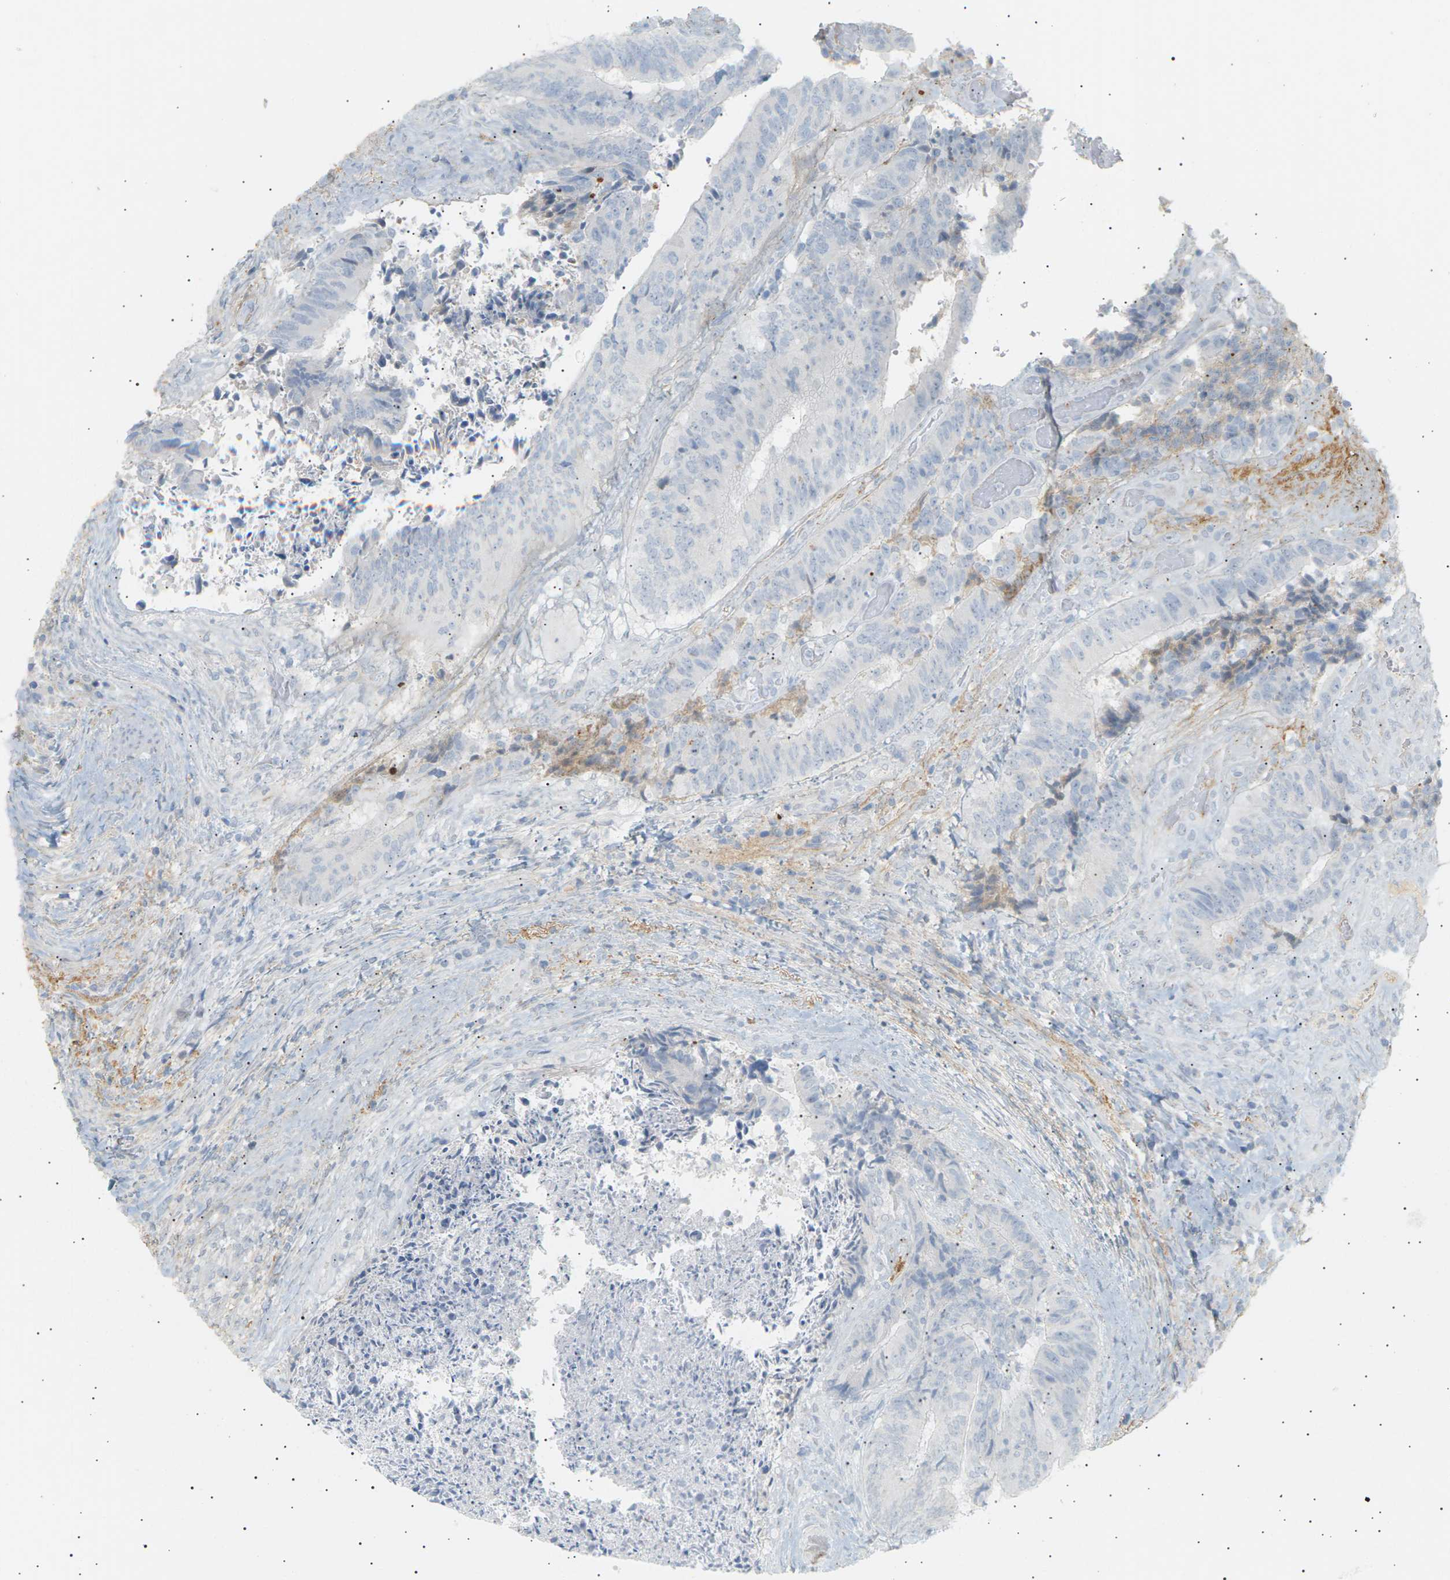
{"staining": {"intensity": "negative", "quantity": "none", "location": "none"}, "tissue": "colorectal cancer", "cell_type": "Tumor cells", "image_type": "cancer", "snomed": [{"axis": "morphology", "description": "Adenocarcinoma, NOS"}, {"axis": "topography", "description": "Rectum"}], "caption": "Immunohistochemical staining of human adenocarcinoma (colorectal) exhibits no significant staining in tumor cells.", "gene": "CLU", "patient": {"sex": "male", "age": 72}}